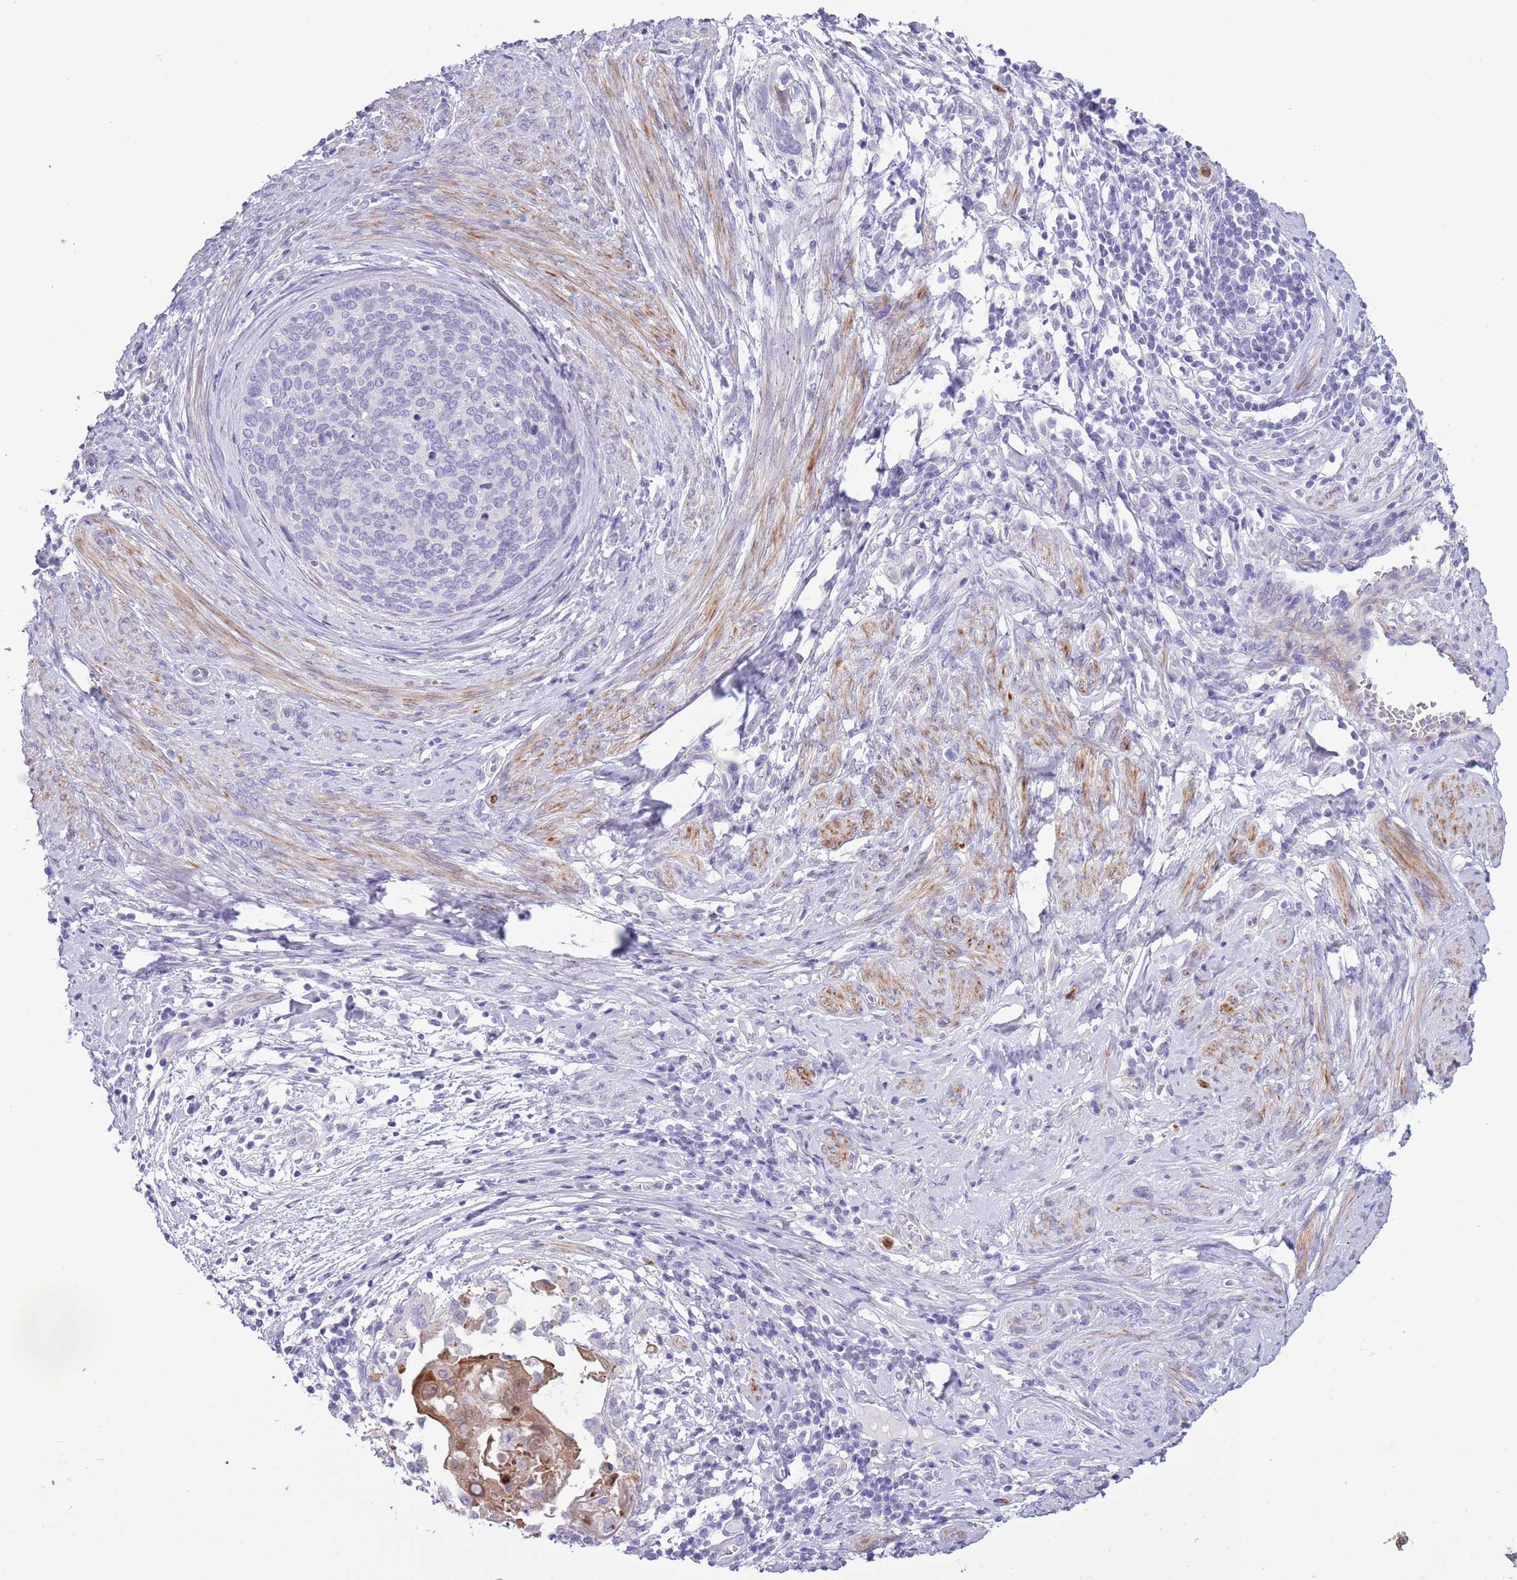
{"staining": {"intensity": "negative", "quantity": "none", "location": "none"}, "tissue": "cervical cancer", "cell_type": "Tumor cells", "image_type": "cancer", "snomed": [{"axis": "morphology", "description": "Squamous cell carcinoma, NOS"}, {"axis": "topography", "description": "Cervix"}], "caption": "DAB (3,3'-diaminobenzidine) immunohistochemical staining of human cervical squamous cell carcinoma displays no significant expression in tumor cells.", "gene": "OR6M1", "patient": {"sex": "female", "age": 80}}